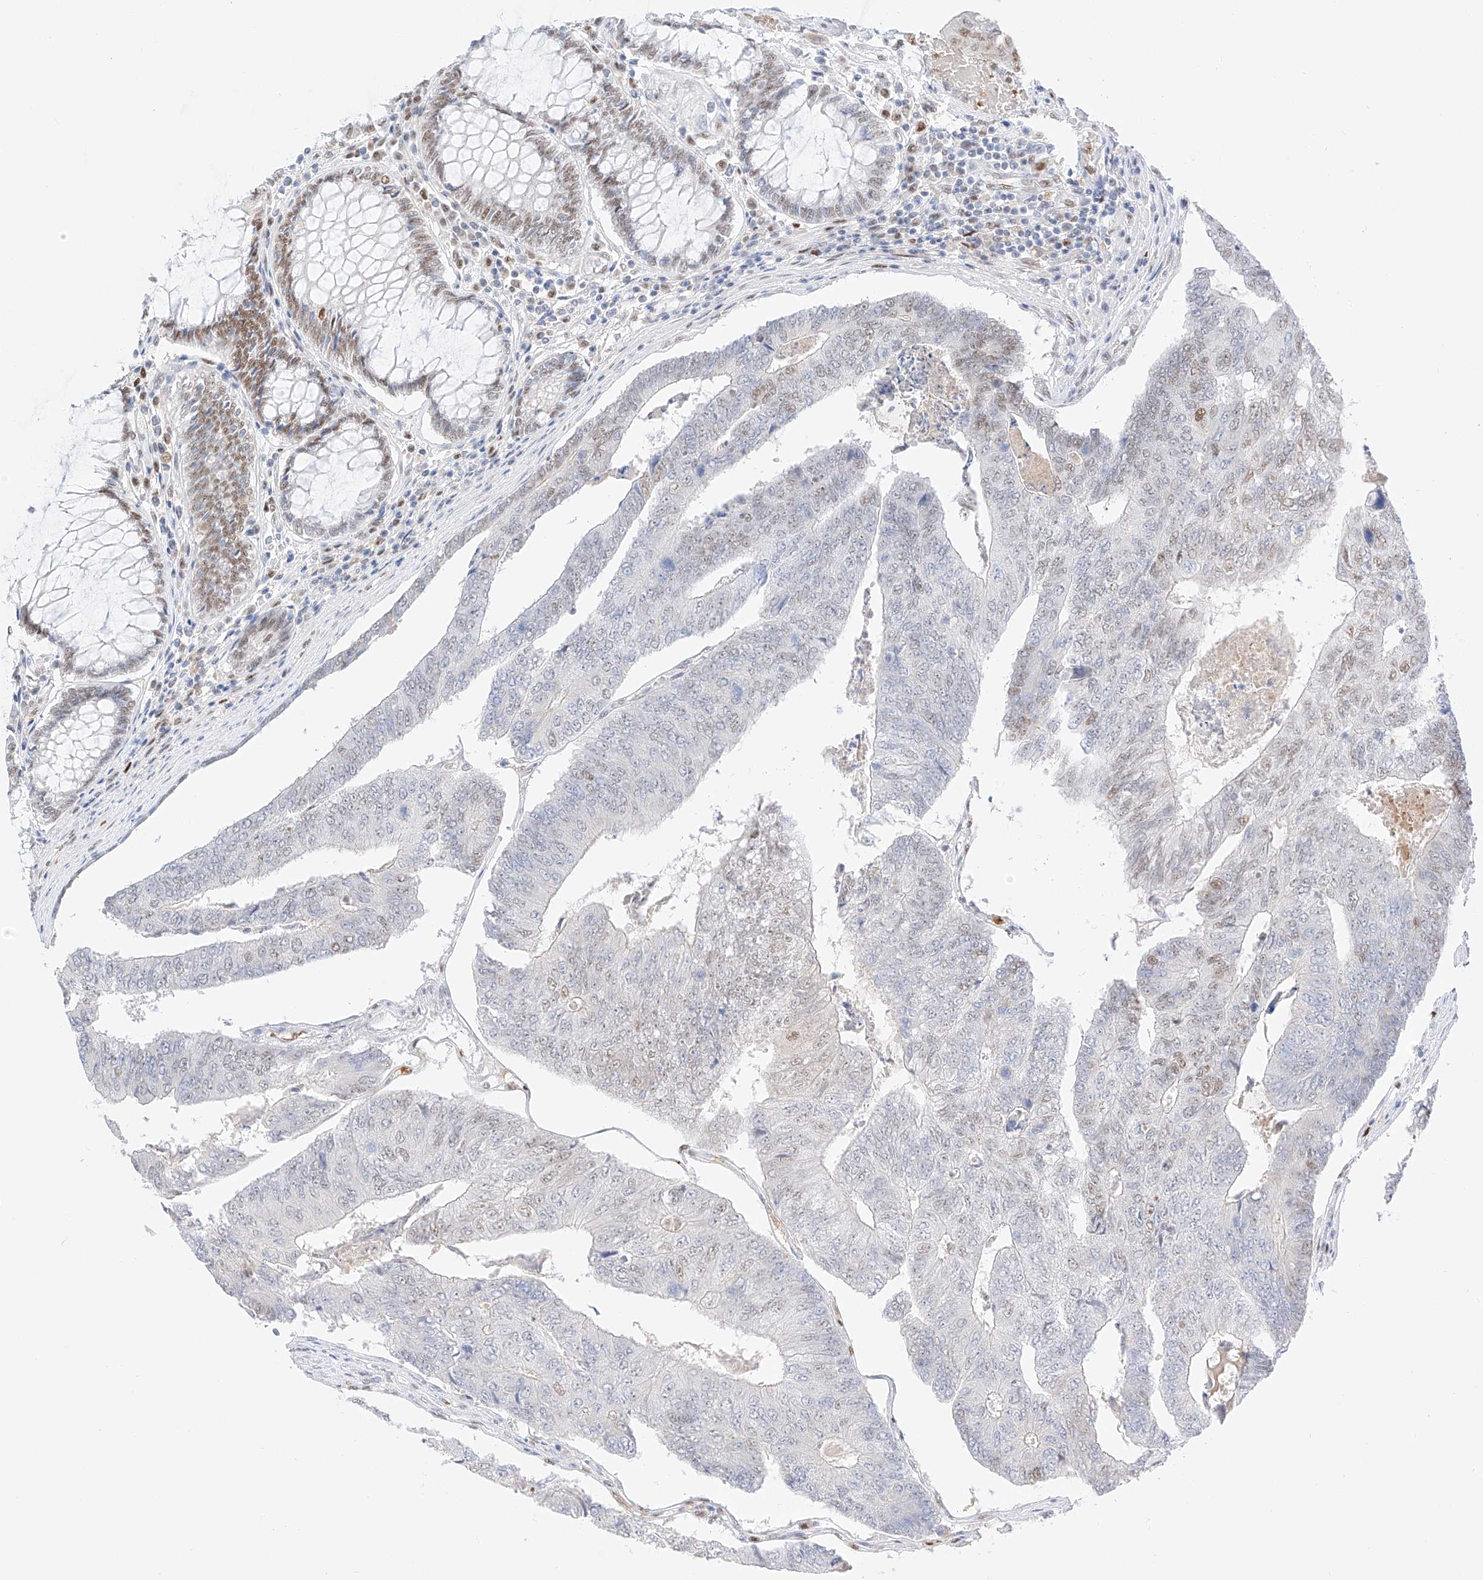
{"staining": {"intensity": "weak", "quantity": "<25%", "location": "cytoplasmic/membranous"}, "tissue": "colorectal cancer", "cell_type": "Tumor cells", "image_type": "cancer", "snomed": [{"axis": "morphology", "description": "Adenocarcinoma, NOS"}, {"axis": "topography", "description": "Colon"}], "caption": "Tumor cells are negative for brown protein staining in colorectal adenocarcinoma.", "gene": "APIP", "patient": {"sex": "female", "age": 67}}